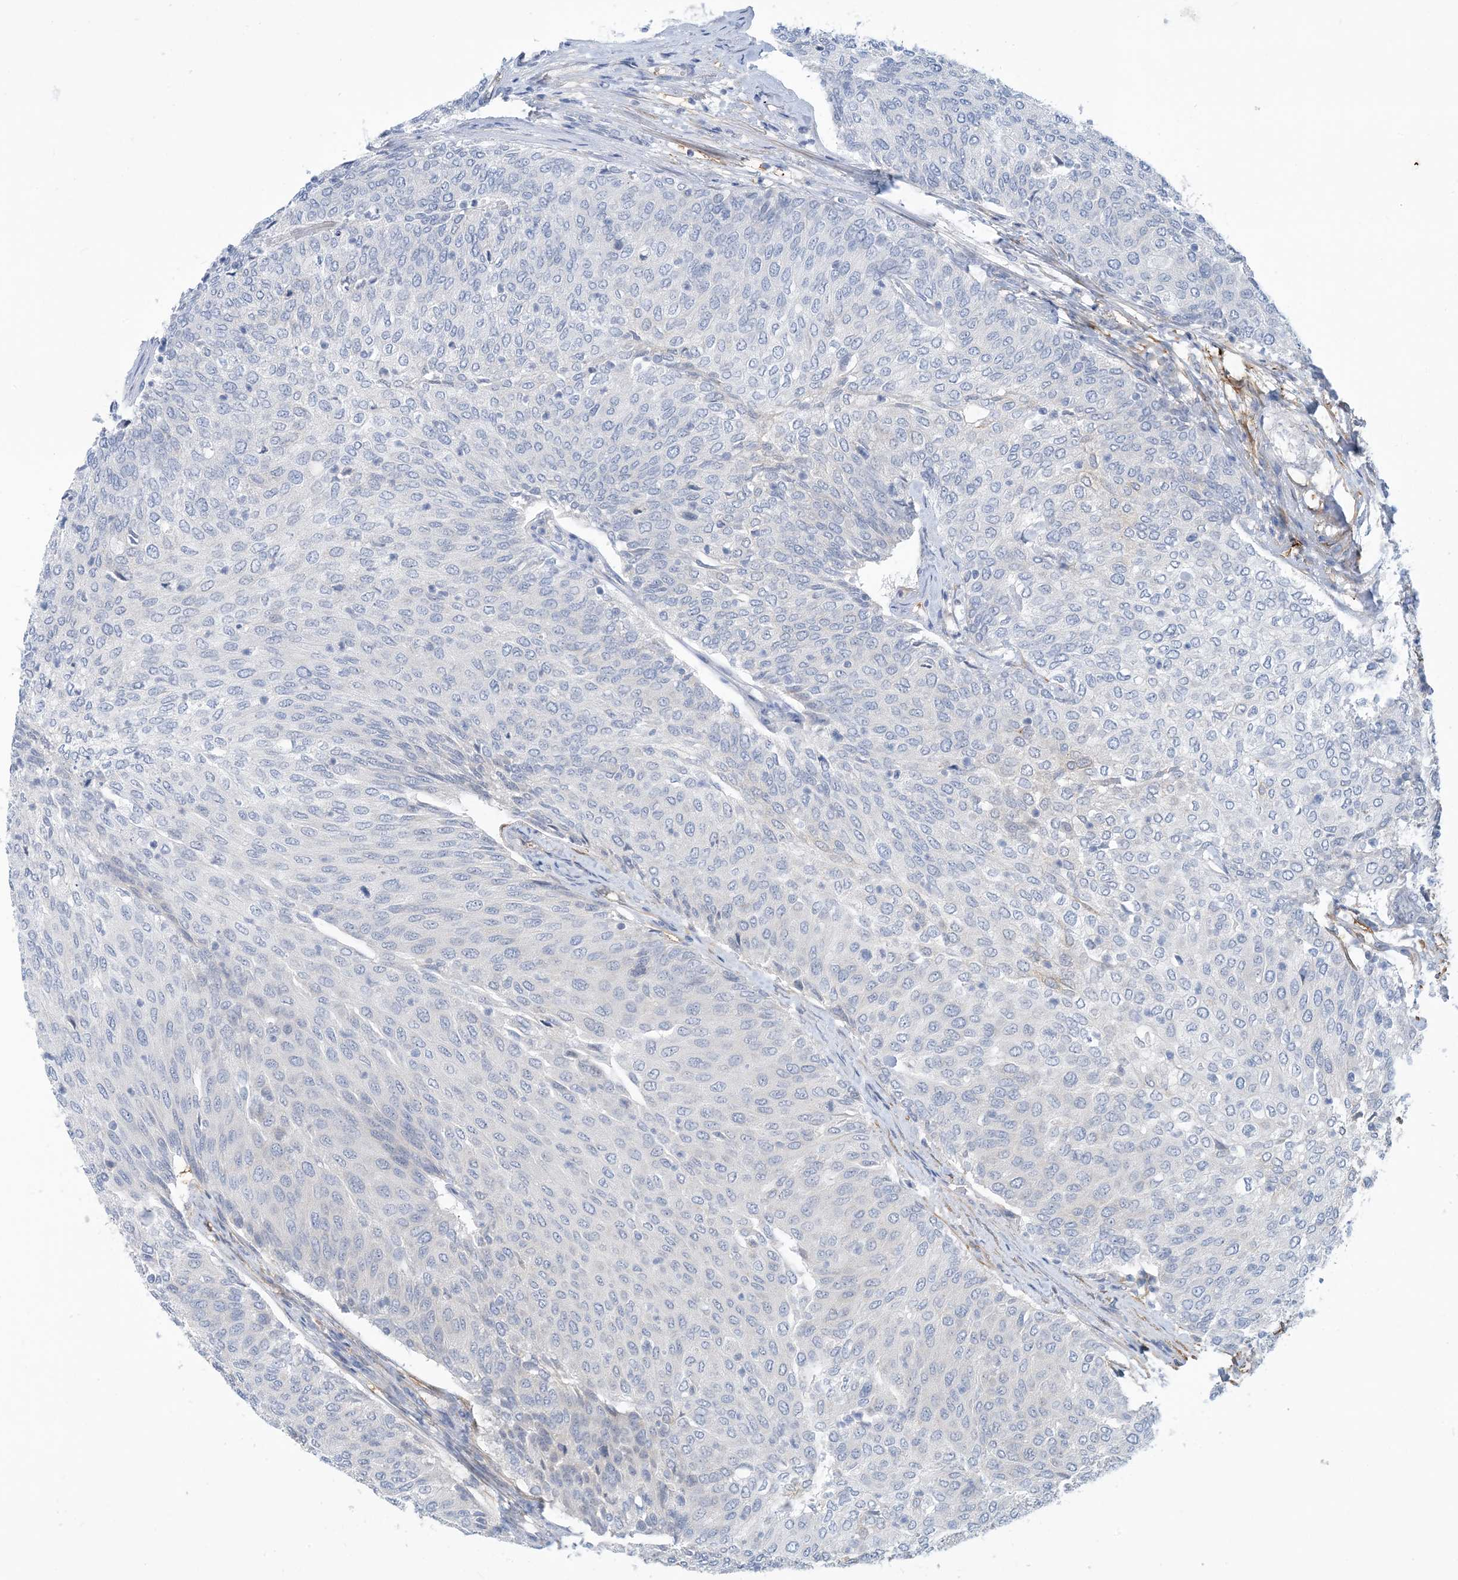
{"staining": {"intensity": "moderate", "quantity": "<25%", "location": "cytoplasmic/membranous"}, "tissue": "urothelial cancer", "cell_type": "Tumor cells", "image_type": "cancer", "snomed": [{"axis": "morphology", "description": "Urothelial carcinoma, Low grade"}, {"axis": "topography", "description": "Urinary bladder"}], "caption": "This photomicrograph exhibits low-grade urothelial carcinoma stained with IHC to label a protein in brown. The cytoplasmic/membranous of tumor cells show moderate positivity for the protein. Nuclei are counter-stained blue.", "gene": "EIF2A", "patient": {"sex": "female", "age": 79}}